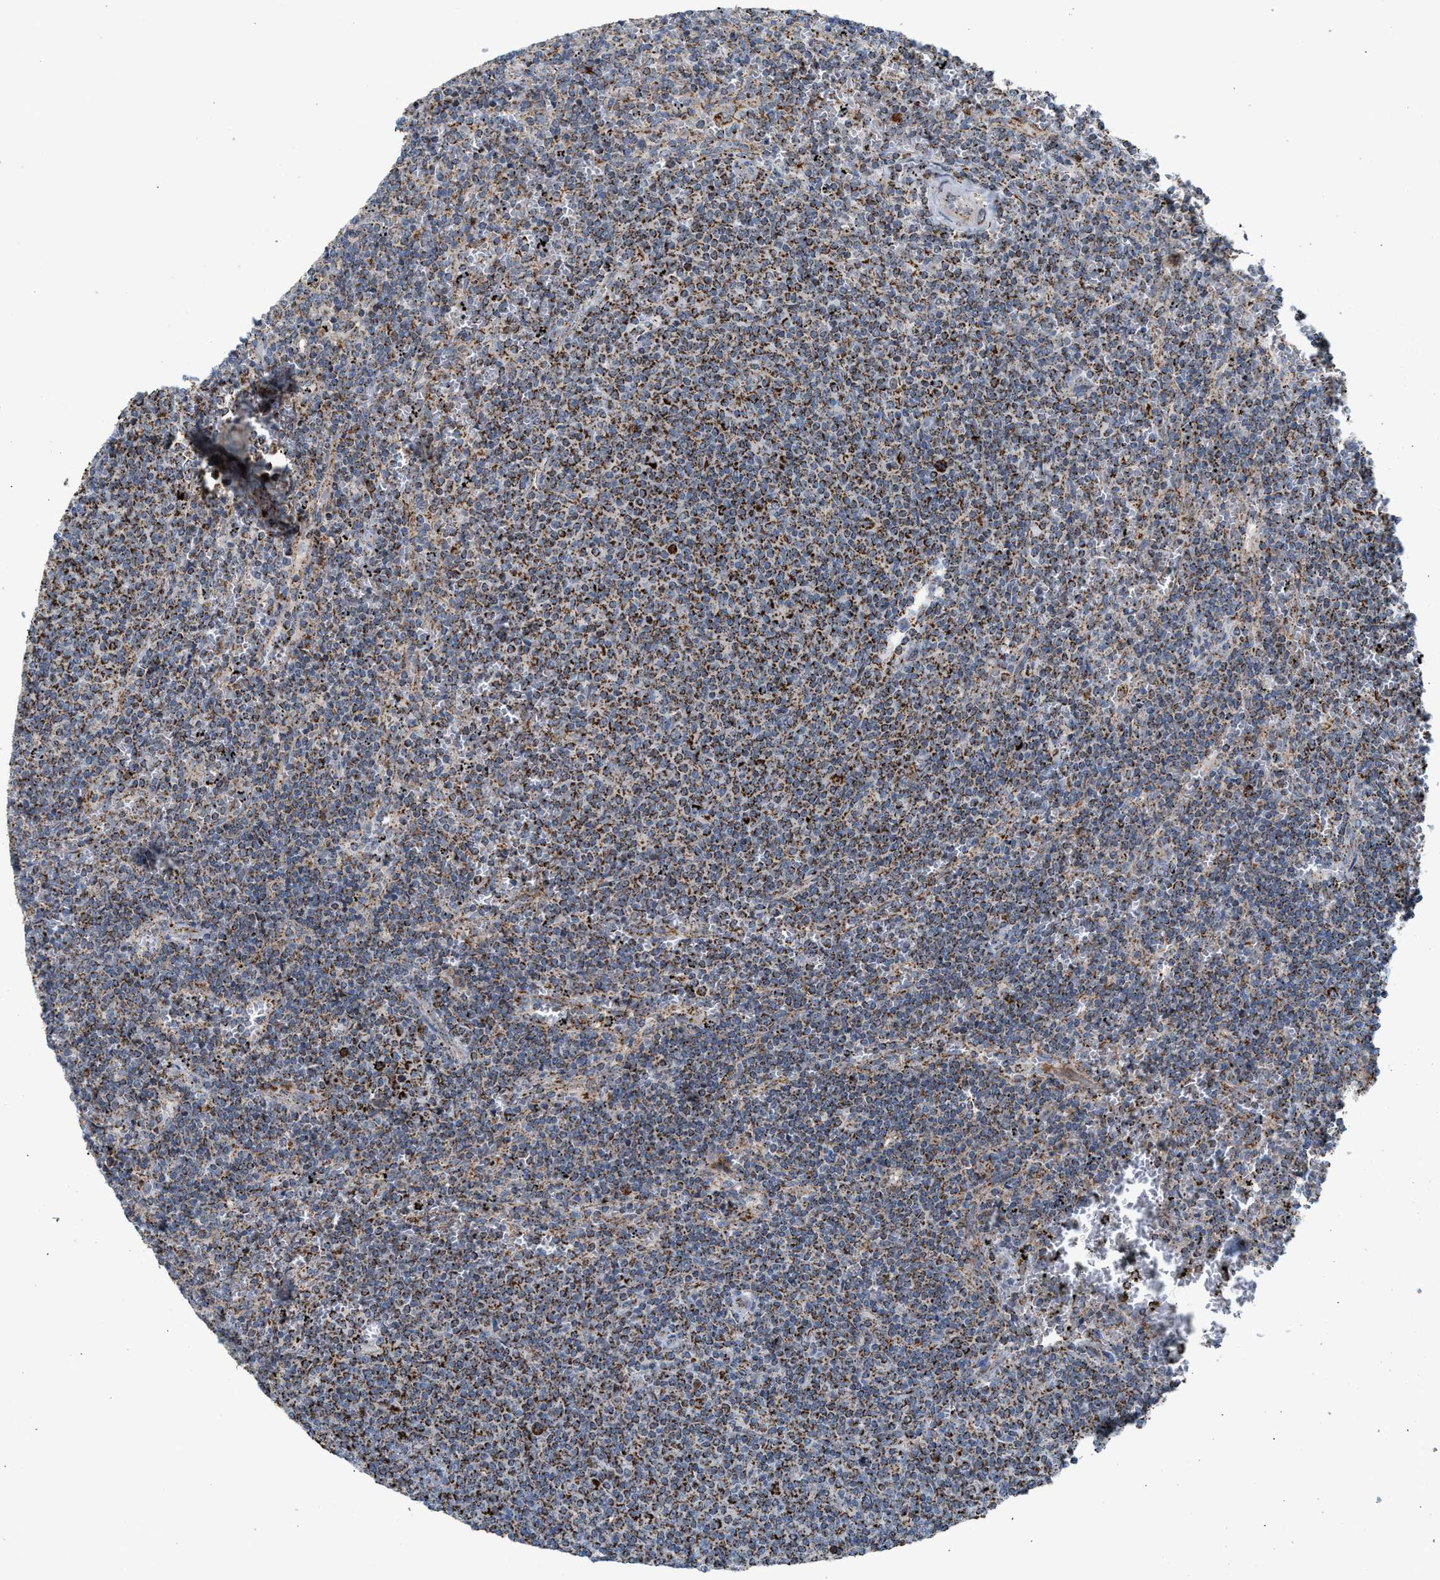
{"staining": {"intensity": "moderate", "quantity": ">75%", "location": "cytoplasmic/membranous"}, "tissue": "lymphoma", "cell_type": "Tumor cells", "image_type": "cancer", "snomed": [{"axis": "morphology", "description": "Malignant lymphoma, non-Hodgkin's type, Low grade"}, {"axis": "topography", "description": "Spleen"}], "caption": "IHC staining of malignant lymphoma, non-Hodgkin's type (low-grade), which shows medium levels of moderate cytoplasmic/membranous positivity in about >75% of tumor cells indicating moderate cytoplasmic/membranous protein staining. The staining was performed using DAB (brown) for protein detection and nuclei were counterstained in hematoxylin (blue).", "gene": "PMPCA", "patient": {"sex": "female", "age": 50}}